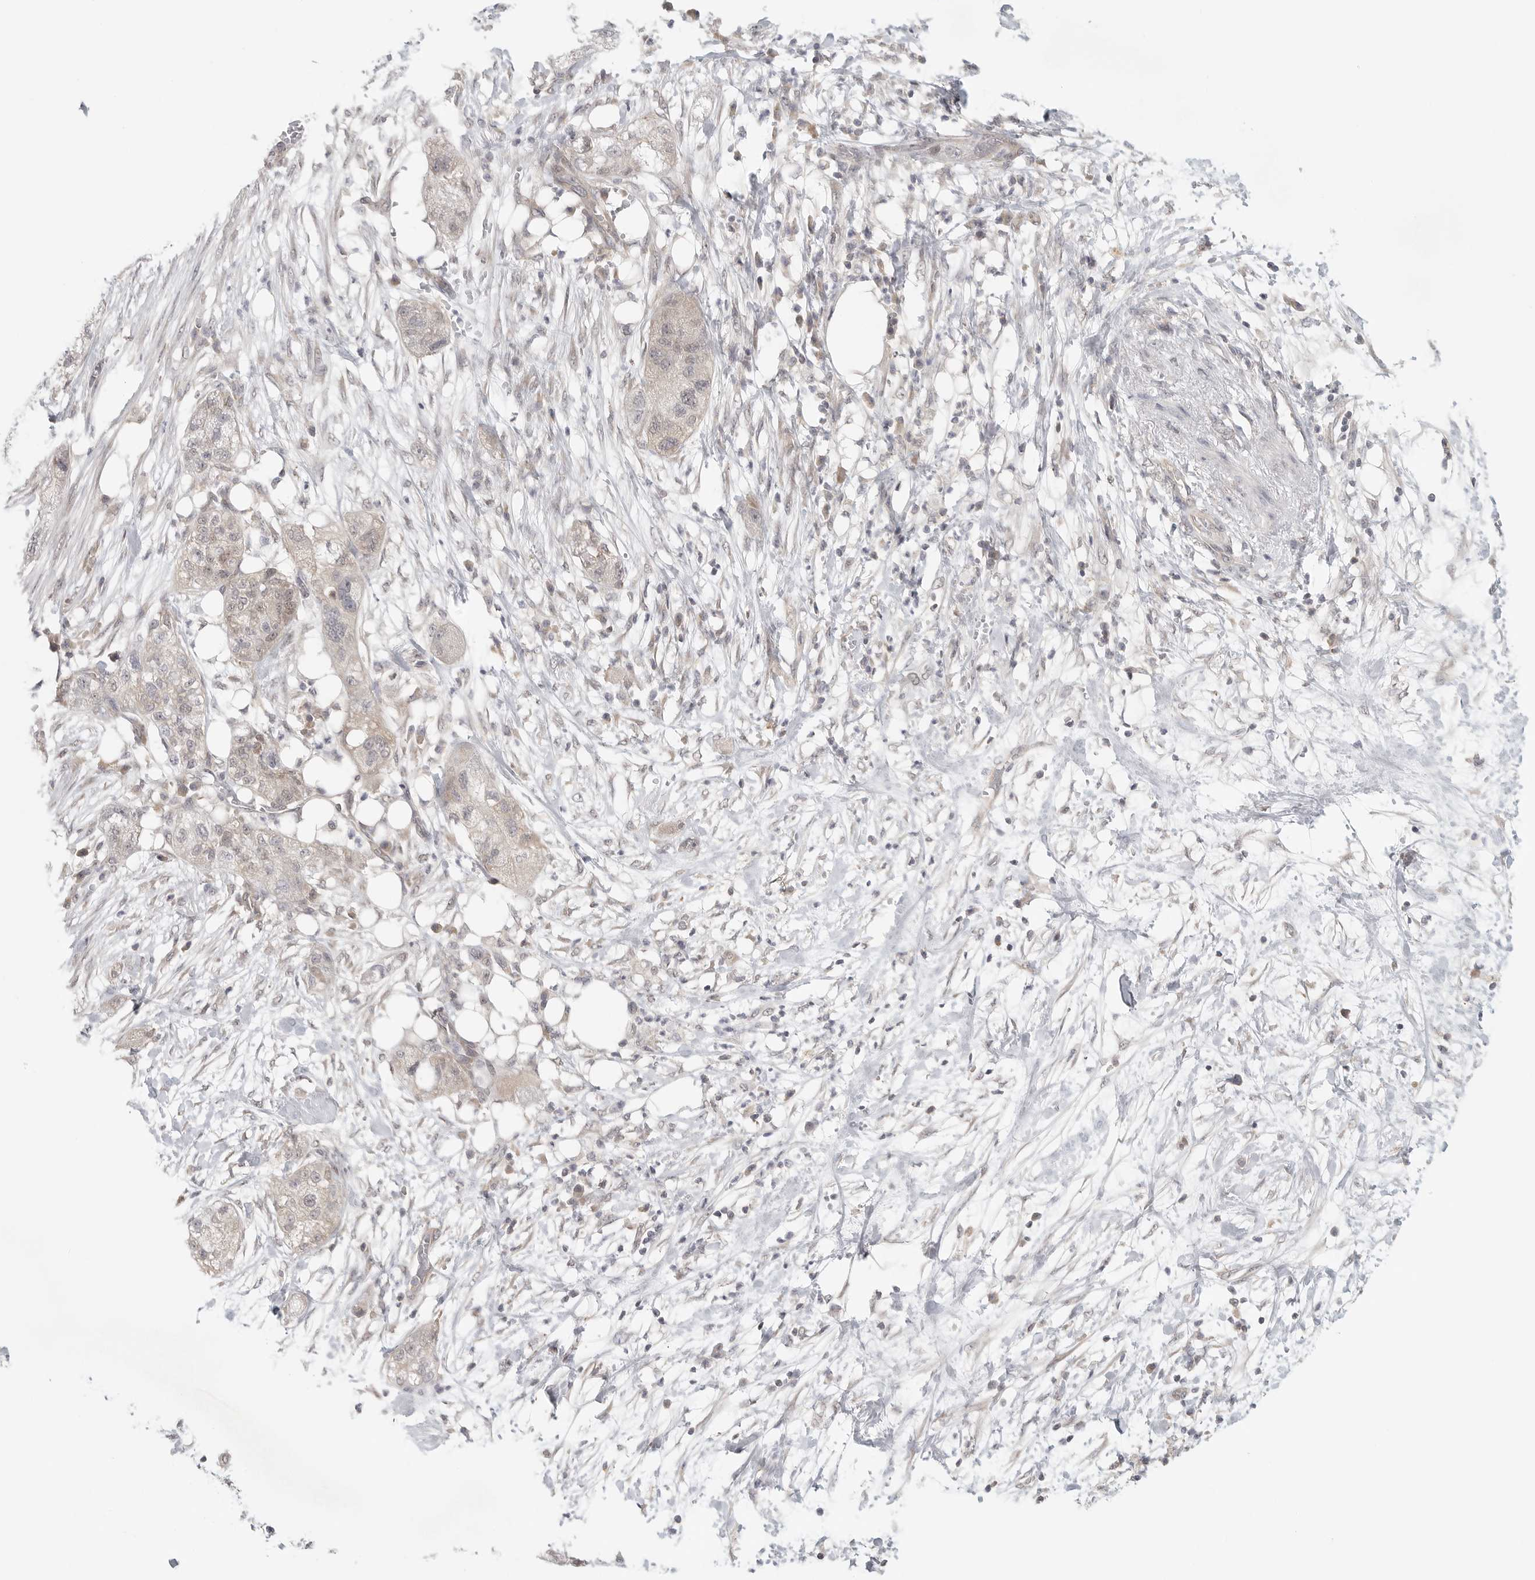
{"staining": {"intensity": "negative", "quantity": "none", "location": "none"}, "tissue": "pancreatic cancer", "cell_type": "Tumor cells", "image_type": "cancer", "snomed": [{"axis": "morphology", "description": "Adenocarcinoma, NOS"}, {"axis": "topography", "description": "Pancreas"}], "caption": "This is a image of IHC staining of pancreatic cancer (adenocarcinoma), which shows no expression in tumor cells.", "gene": "HDAC6", "patient": {"sex": "female", "age": 78}}